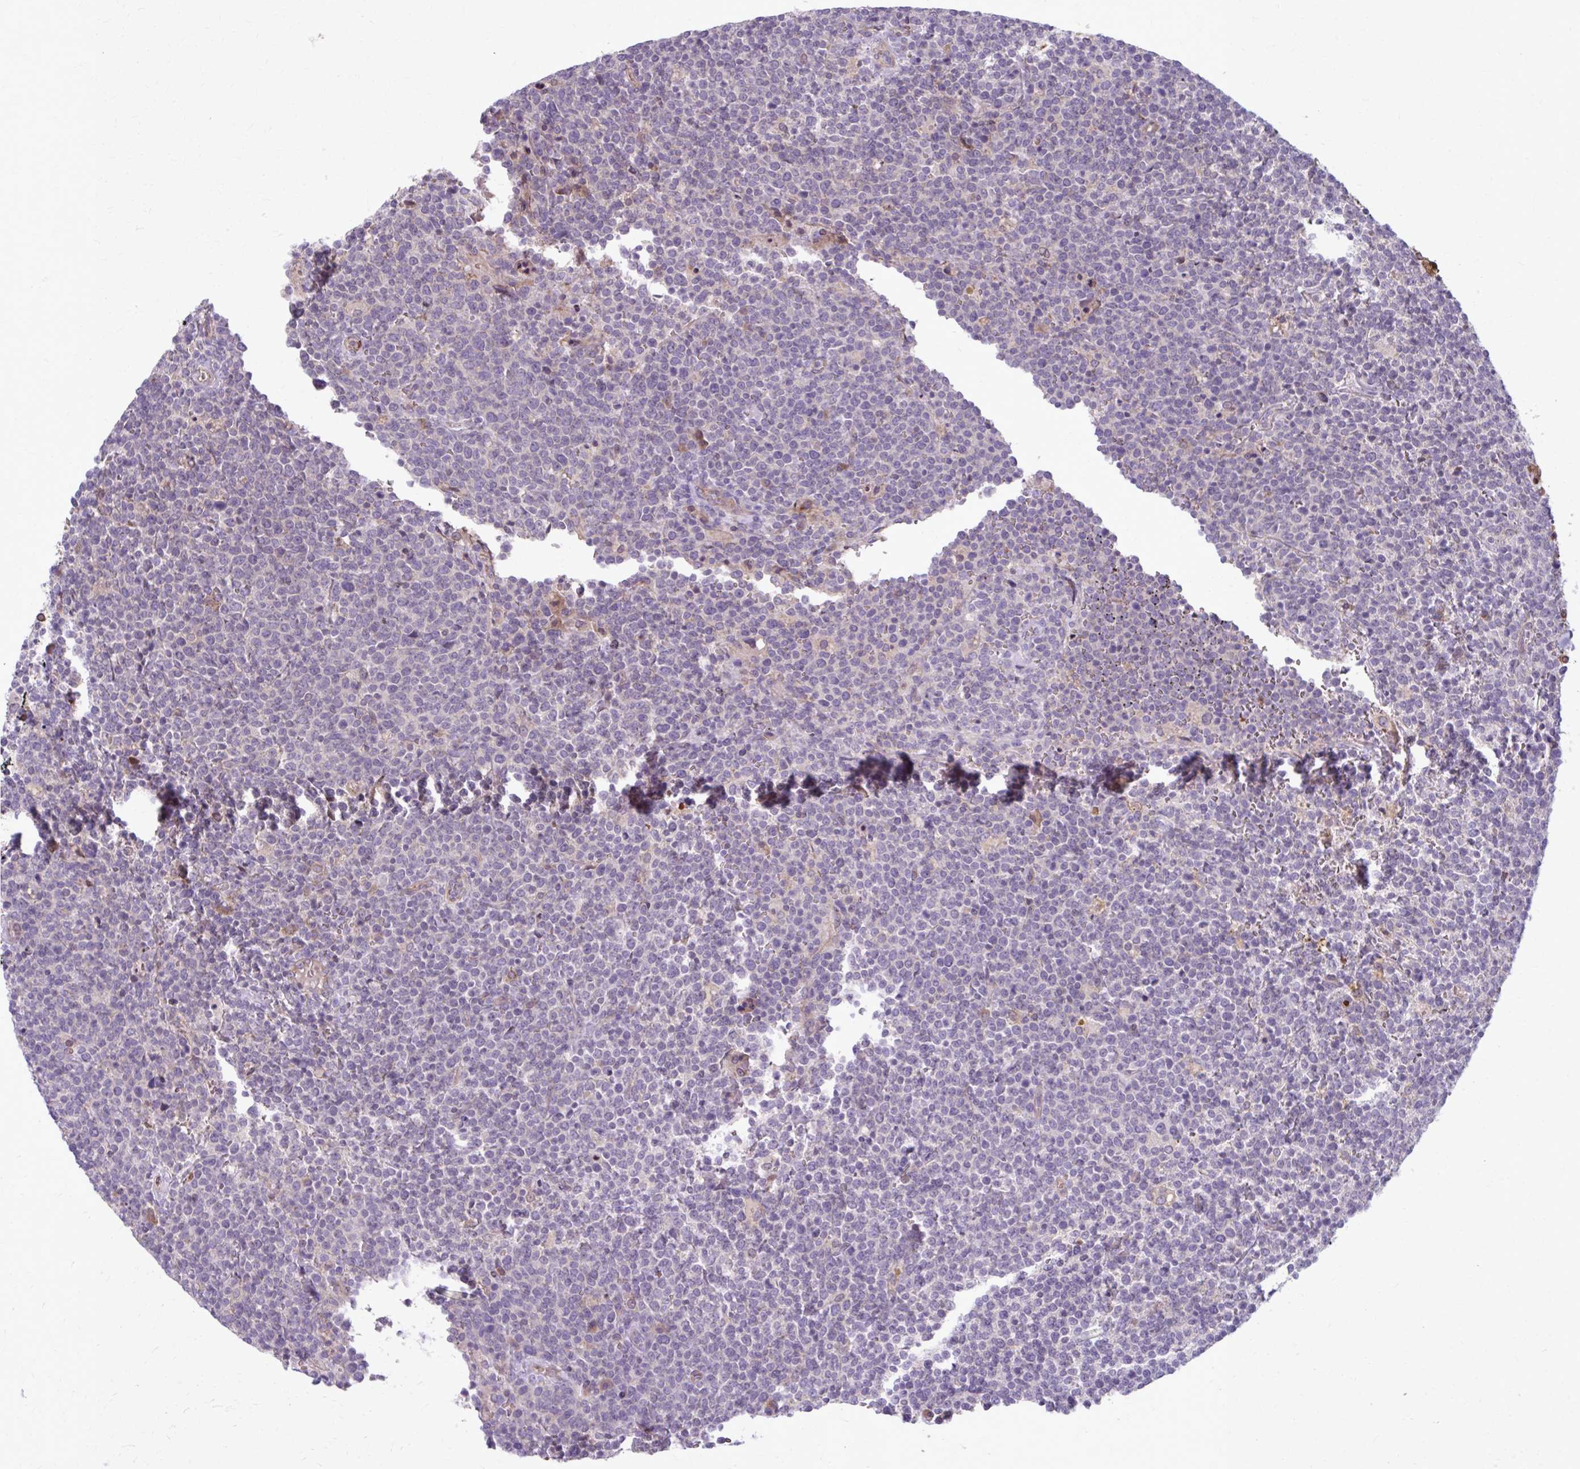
{"staining": {"intensity": "negative", "quantity": "none", "location": "none"}, "tissue": "lymphoma", "cell_type": "Tumor cells", "image_type": "cancer", "snomed": [{"axis": "morphology", "description": "Malignant lymphoma, non-Hodgkin's type, High grade"}, {"axis": "topography", "description": "Lymph node"}], "caption": "DAB immunohistochemical staining of human malignant lymphoma, non-Hodgkin's type (high-grade) reveals no significant staining in tumor cells. (DAB immunohistochemistry, high magnification).", "gene": "SNF8", "patient": {"sex": "male", "age": 61}}